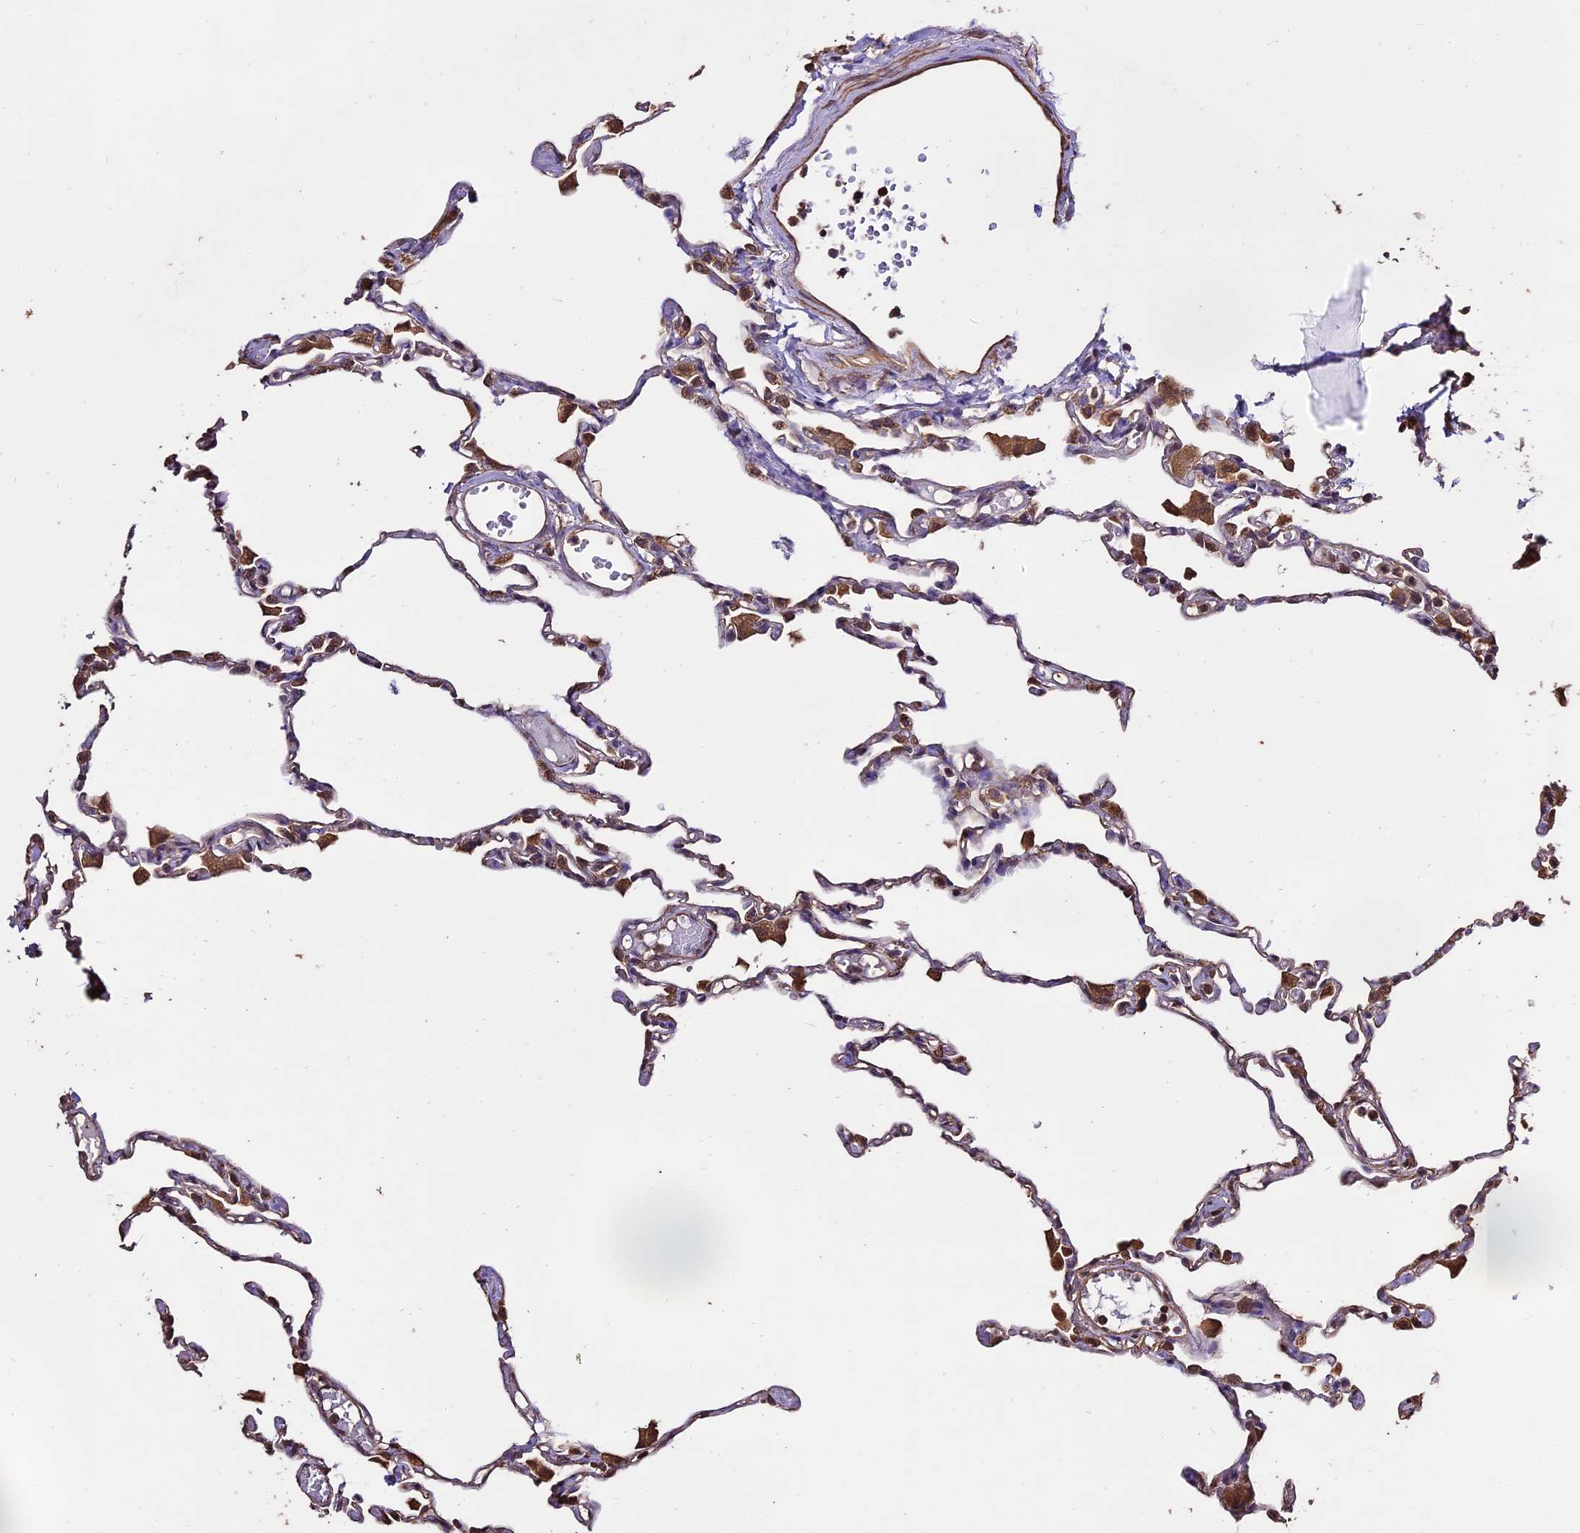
{"staining": {"intensity": "moderate", "quantity": "25%-75%", "location": "cytoplasmic/membranous"}, "tissue": "lung", "cell_type": "Alveolar cells", "image_type": "normal", "snomed": [{"axis": "morphology", "description": "Normal tissue, NOS"}, {"axis": "topography", "description": "Lung"}], "caption": "Protein expression analysis of unremarkable human lung reveals moderate cytoplasmic/membranous positivity in about 25%-75% of alveolar cells. (DAB (3,3'-diaminobenzidine) = brown stain, brightfield microscopy at high magnification).", "gene": "PGPEP1L", "patient": {"sex": "female", "age": 49}}